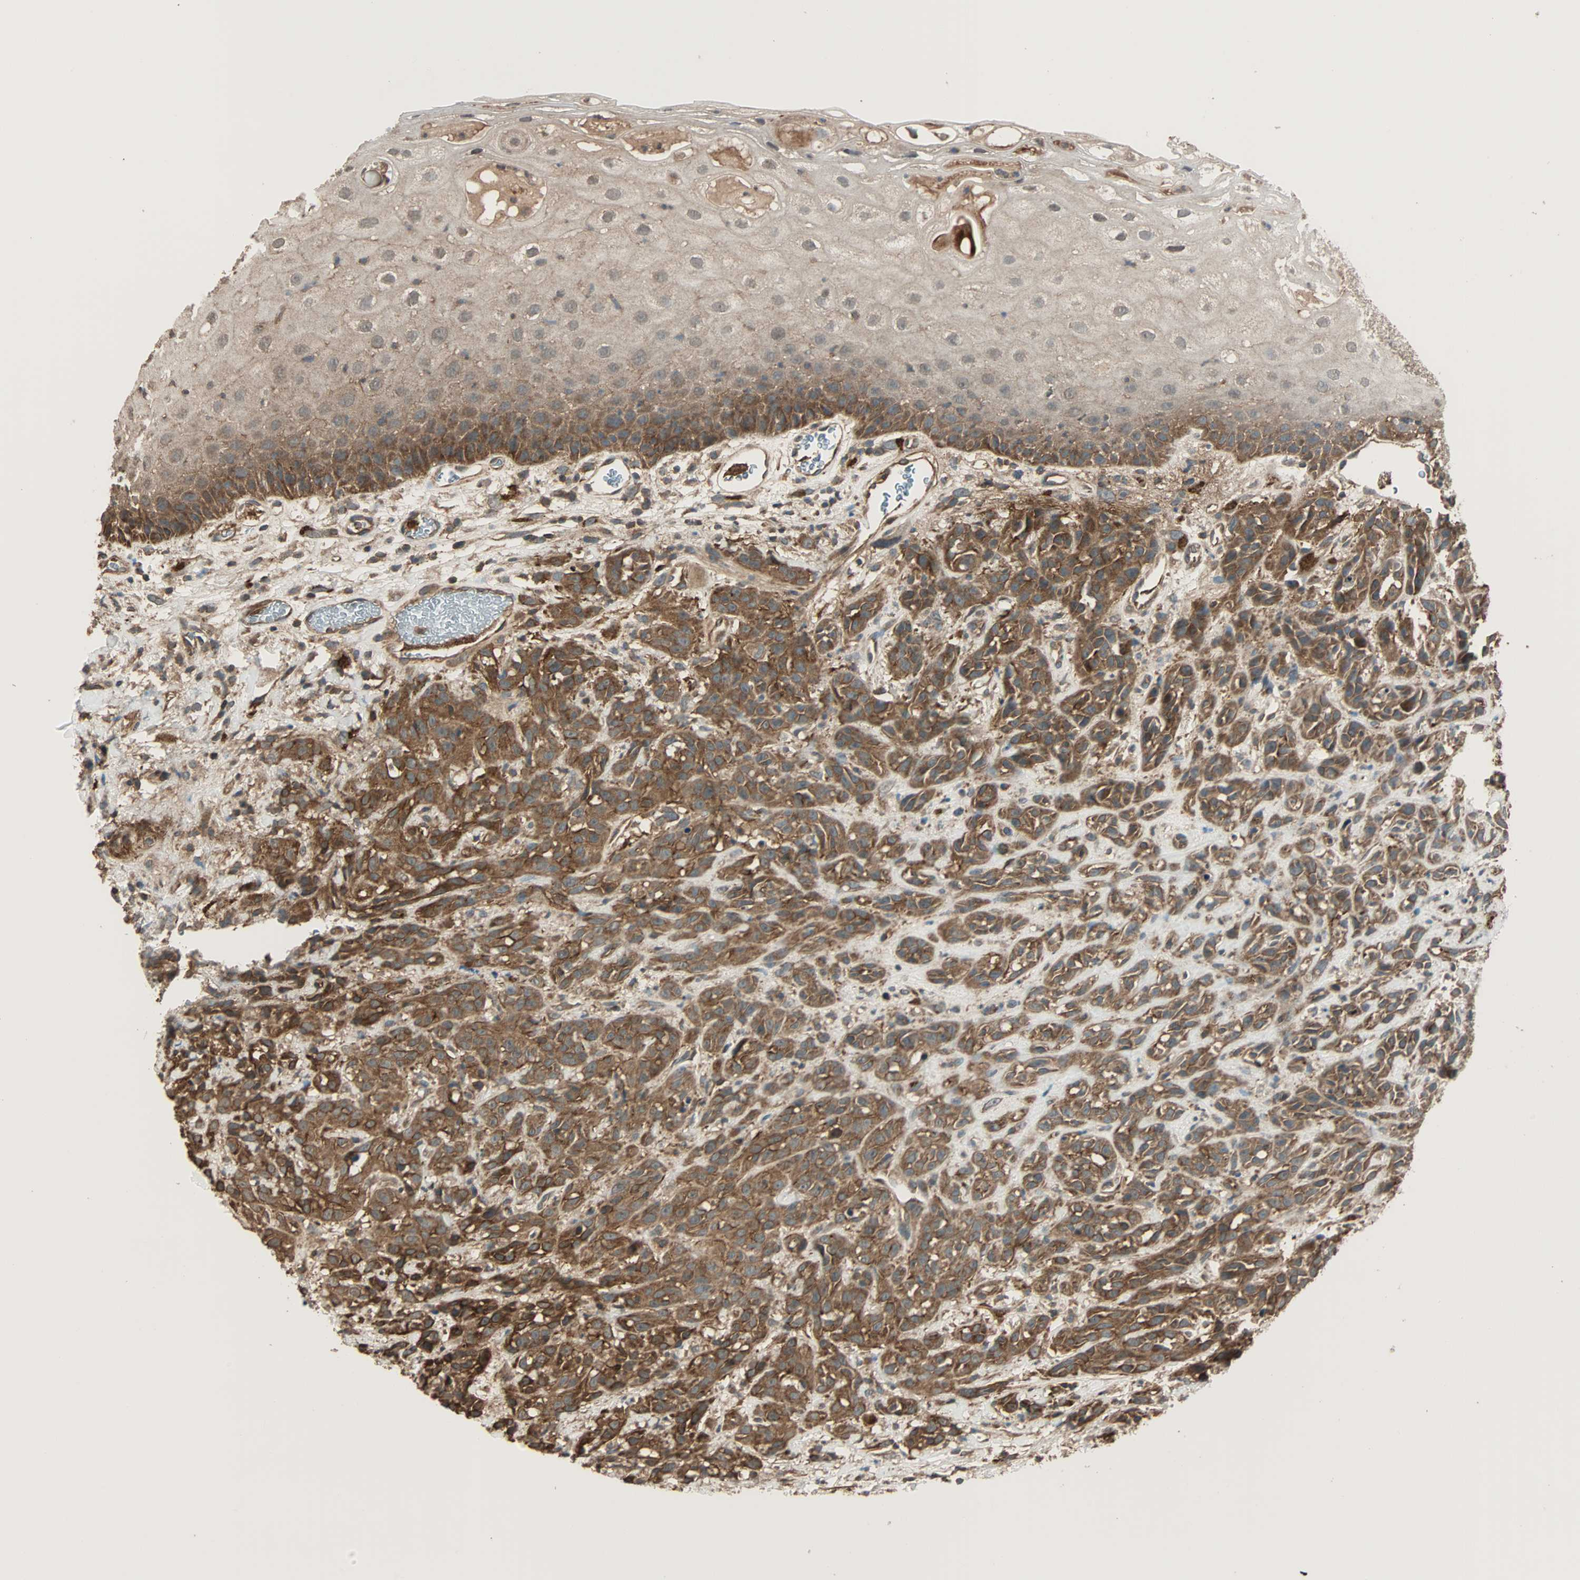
{"staining": {"intensity": "strong", "quantity": ">75%", "location": "cytoplasmic/membranous"}, "tissue": "head and neck cancer", "cell_type": "Tumor cells", "image_type": "cancer", "snomed": [{"axis": "morphology", "description": "Normal tissue, NOS"}, {"axis": "morphology", "description": "Squamous cell carcinoma, NOS"}, {"axis": "topography", "description": "Cartilage tissue"}, {"axis": "topography", "description": "Head-Neck"}], "caption": "Immunohistochemical staining of human squamous cell carcinoma (head and neck) exhibits strong cytoplasmic/membranous protein positivity in about >75% of tumor cells.", "gene": "MAP3K21", "patient": {"sex": "male", "age": 62}}